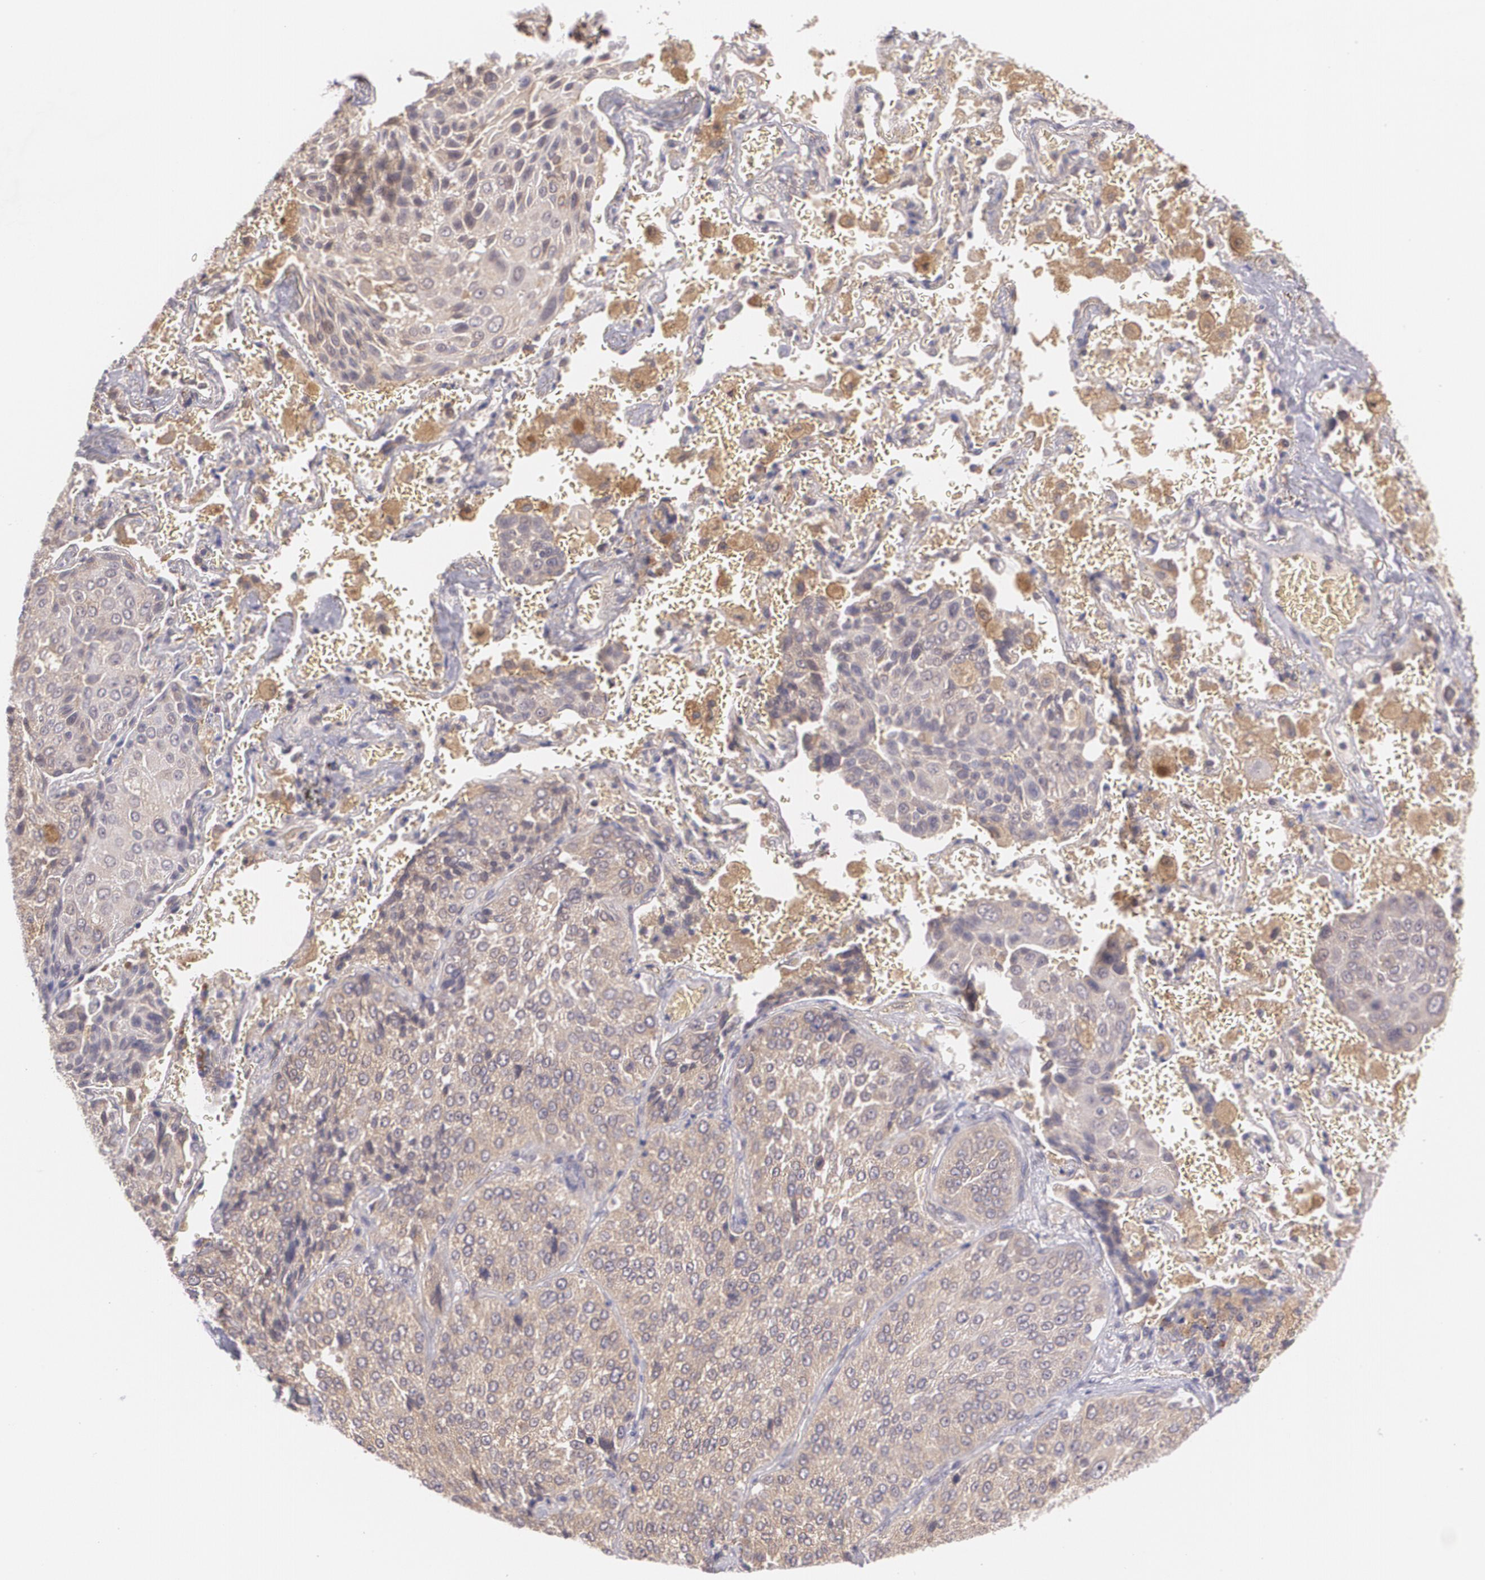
{"staining": {"intensity": "weak", "quantity": ">75%", "location": "cytoplasmic/membranous"}, "tissue": "lung cancer", "cell_type": "Tumor cells", "image_type": "cancer", "snomed": [{"axis": "morphology", "description": "Squamous cell carcinoma, NOS"}, {"axis": "topography", "description": "Lung"}], "caption": "The photomicrograph exhibits staining of squamous cell carcinoma (lung), revealing weak cytoplasmic/membranous protein expression (brown color) within tumor cells.", "gene": "CCL17", "patient": {"sex": "male", "age": 54}}